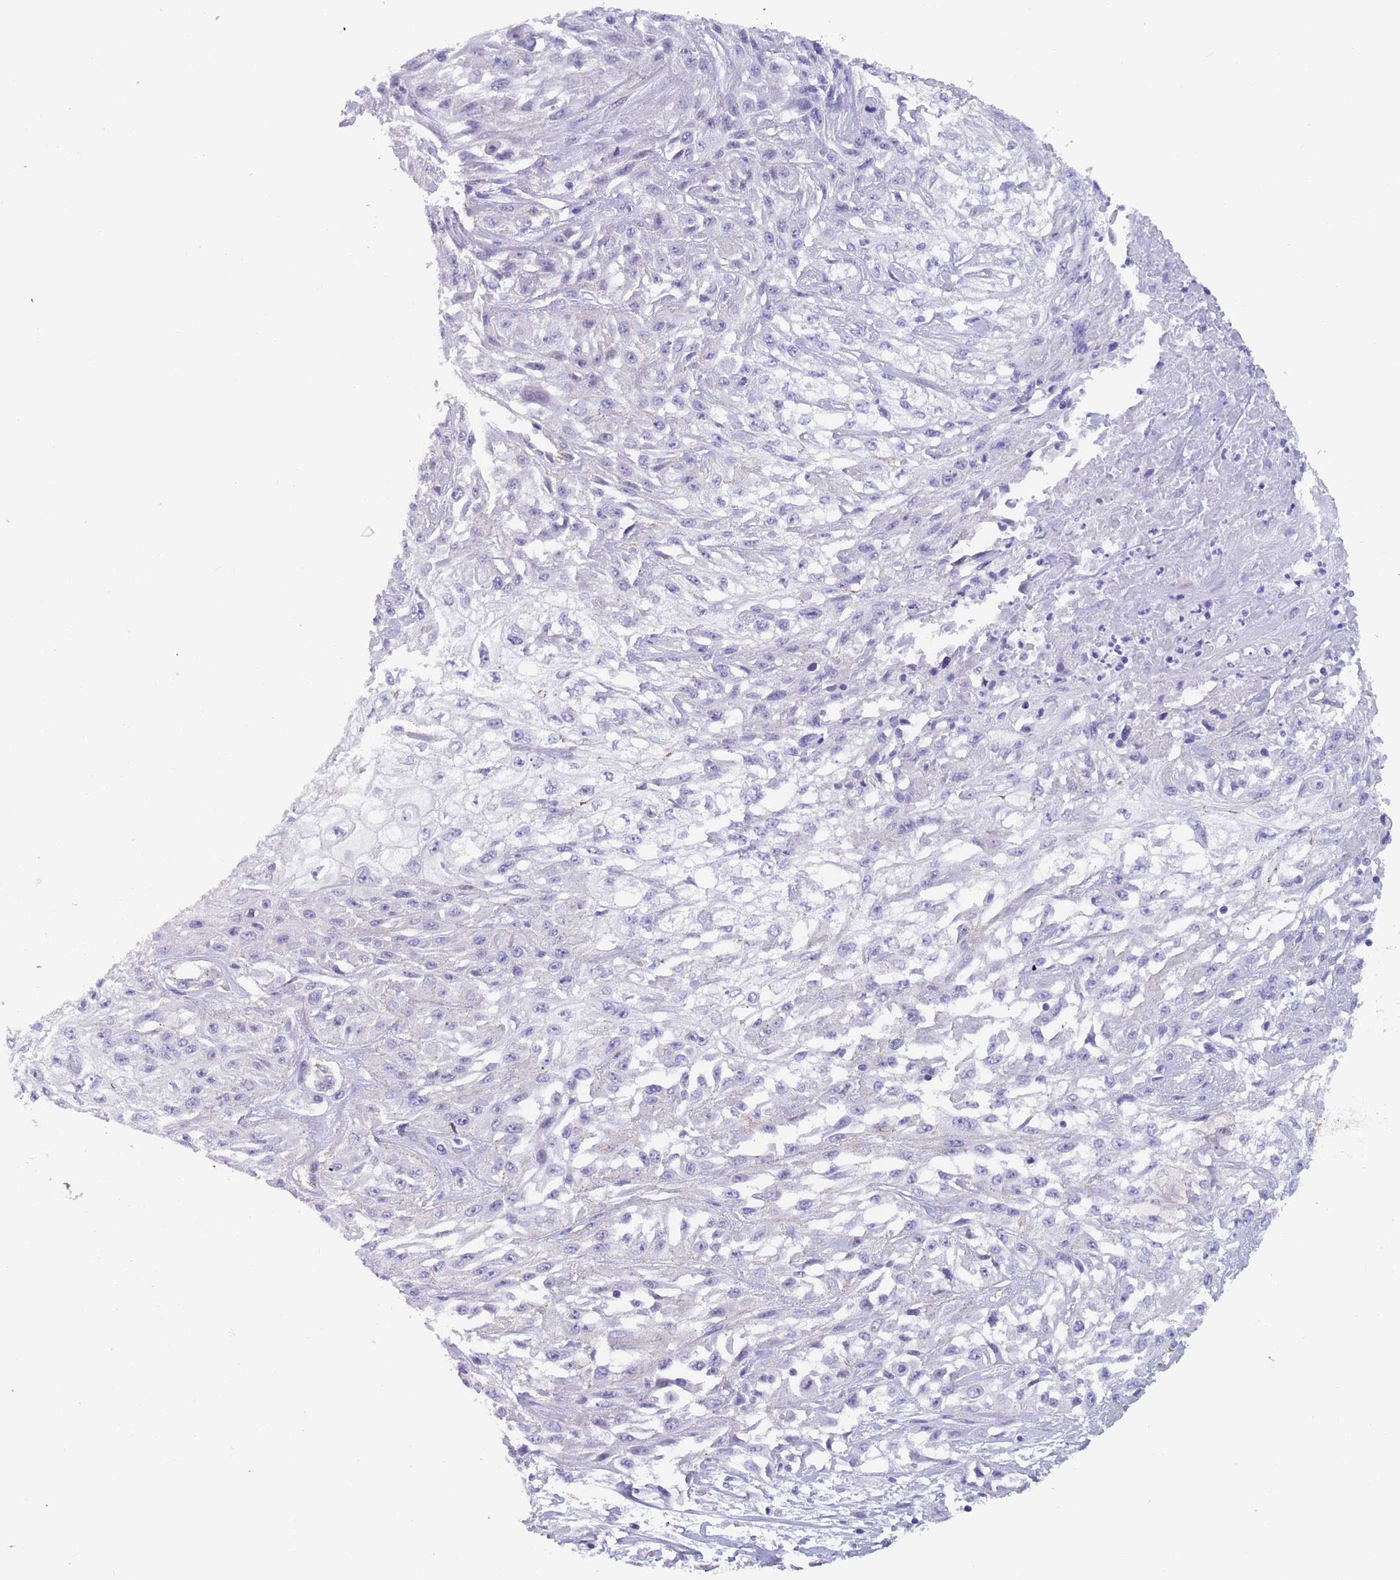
{"staining": {"intensity": "negative", "quantity": "none", "location": "none"}, "tissue": "skin cancer", "cell_type": "Tumor cells", "image_type": "cancer", "snomed": [{"axis": "morphology", "description": "Squamous cell carcinoma, NOS"}, {"axis": "morphology", "description": "Squamous cell carcinoma, metastatic, NOS"}, {"axis": "topography", "description": "Skin"}, {"axis": "topography", "description": "Lymph node"}], "caption": "Skin cancer (squamous cell carcinoma) was stained to show a protein in brown. There is no significant positivity in tumor cells.", "gene": "OR5A2", "patient": {"sex": "male", "age": 75}}